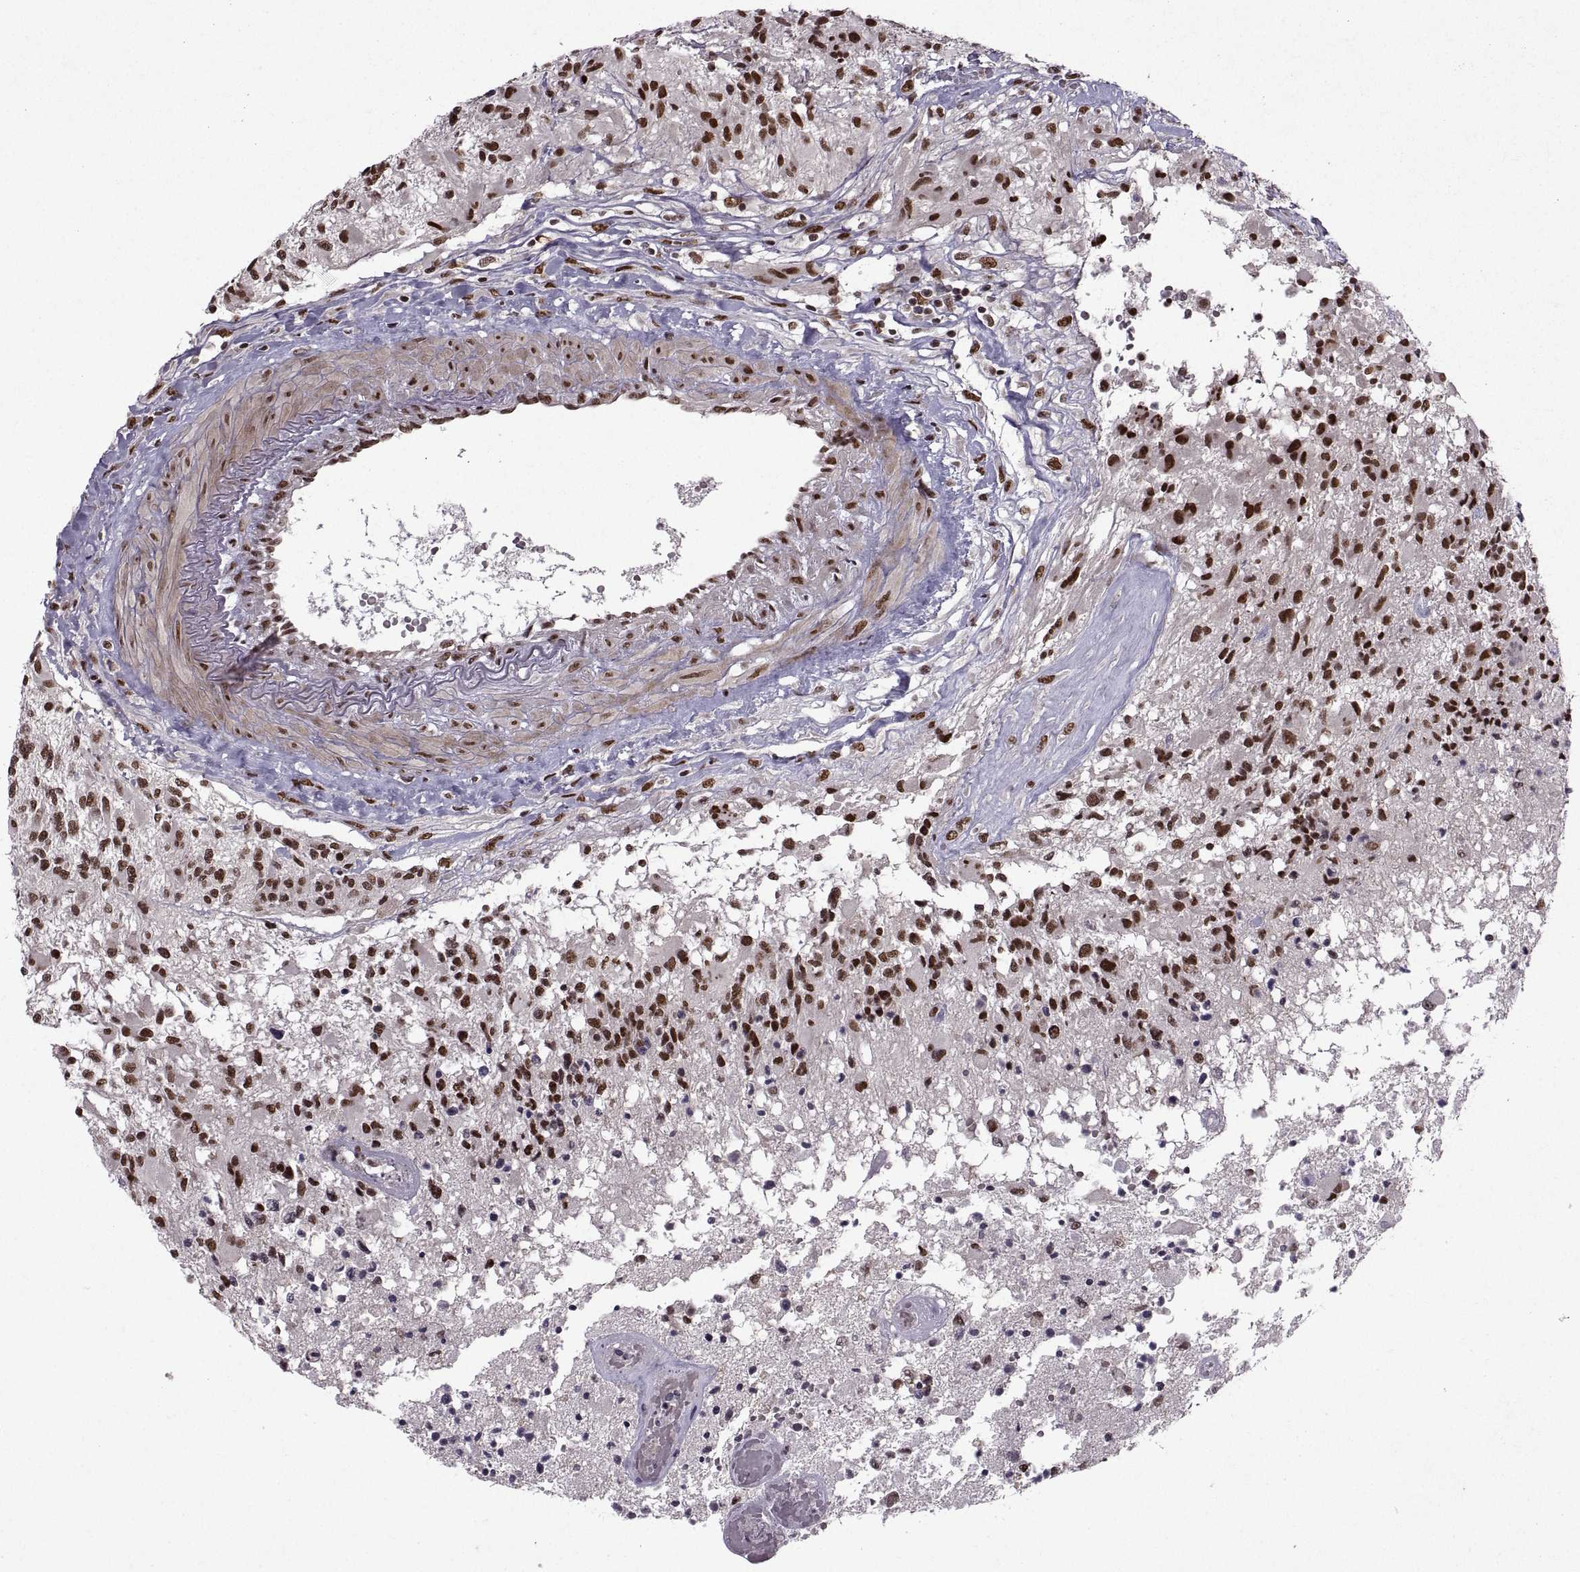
{"staining": {"intensity": "strong", "quantity": ">75%", "location": "nuclear"}, "tissue": "glioma", "cell_type": "Tumor cells", "image_type": "cancer", "snomed": [{"axis": "morphology", "description": "Glioma, malignant, High grade"}, {"axis": "topography", "description": "Brain"}], "caption": "Immunohistochemical staining of glioma reveals high levels of strong nuclear staining in about >75% of tumor cells. The staining is performed using DAB brown chromogen to label protein expression. The nuclei are counter-stained blue using hematoxylin.", "gene": "MT1E", "patient": {"sex": "female", "age": 63}}